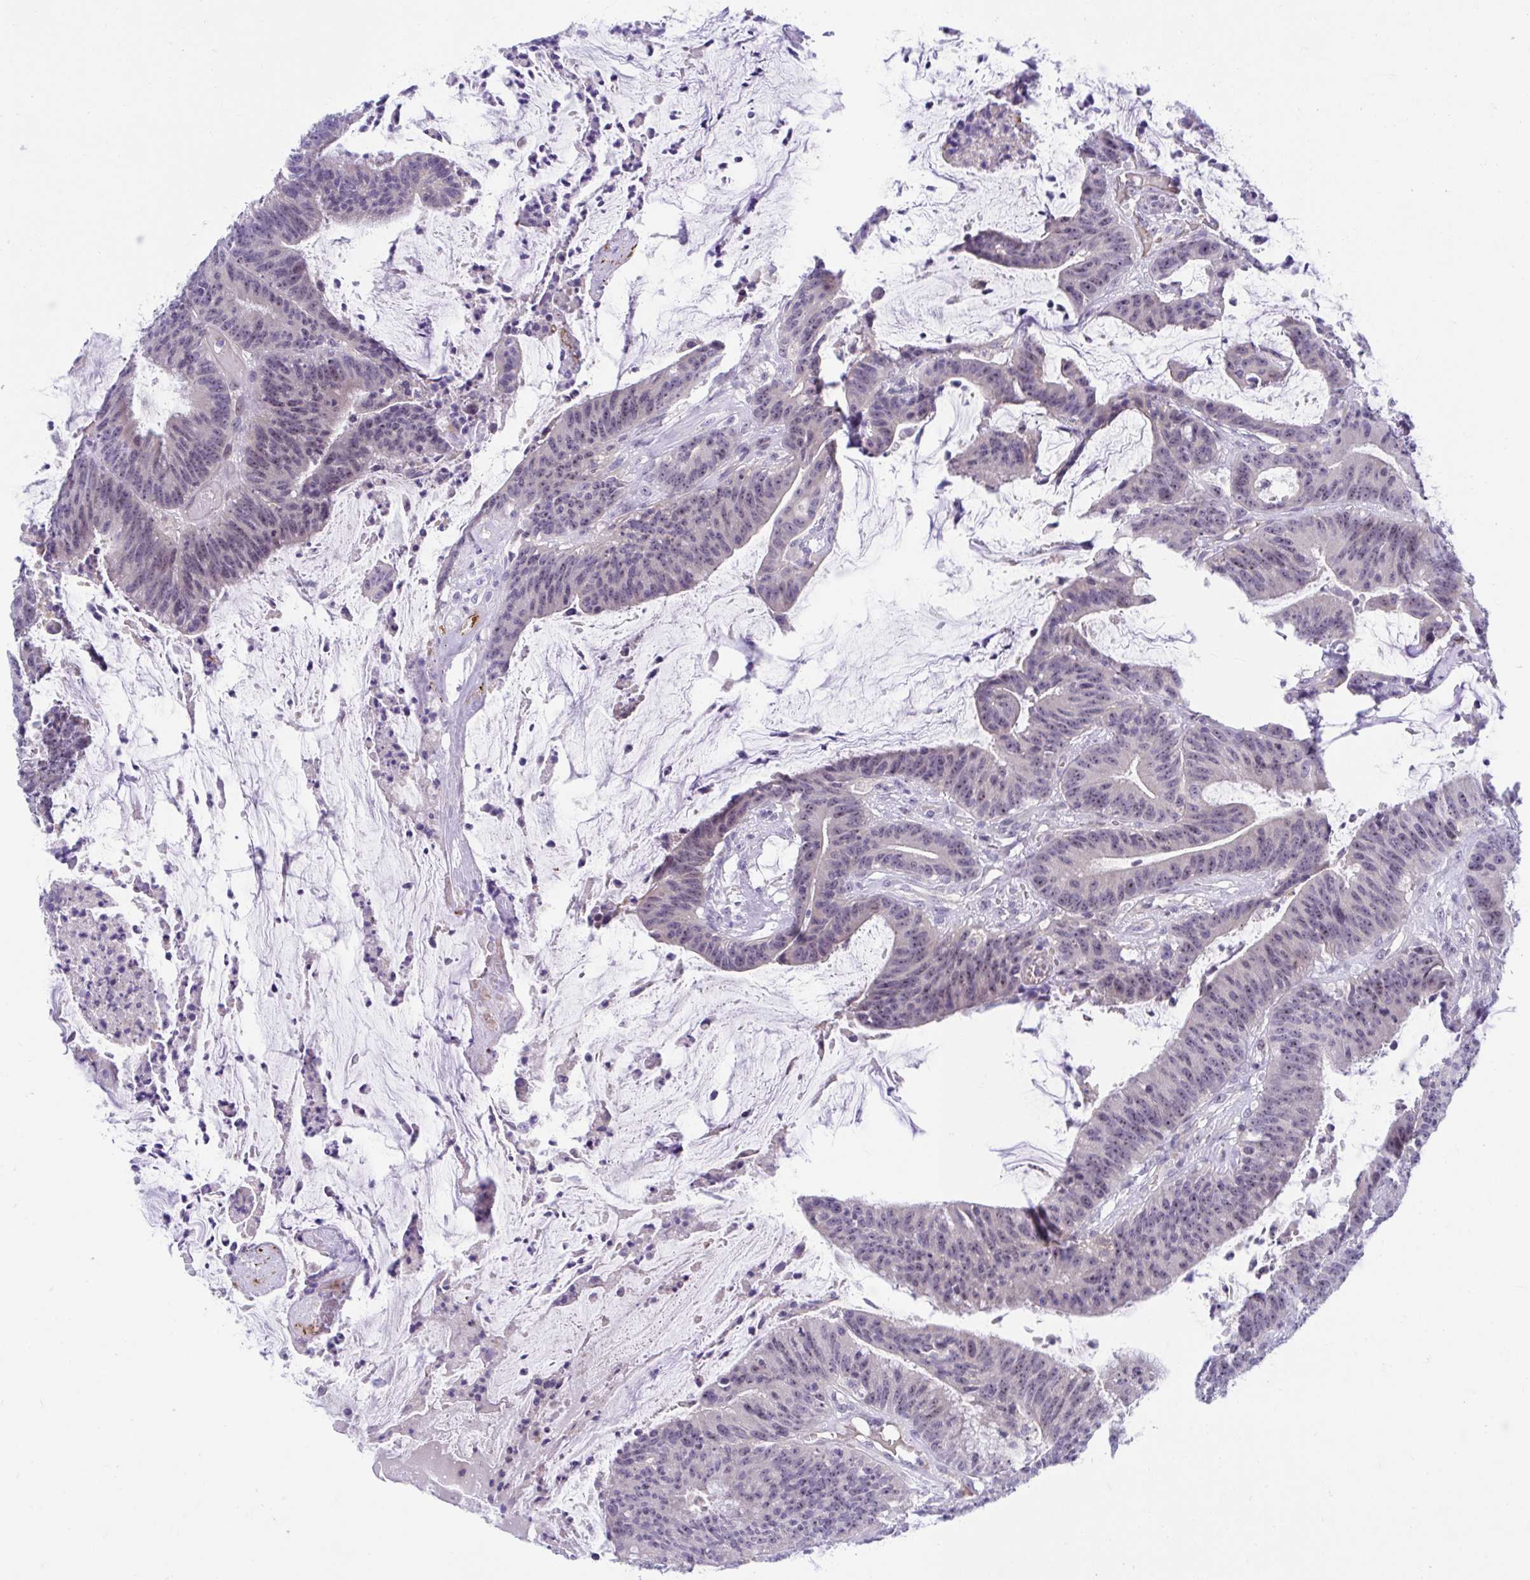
{"staining": {"intensity": "weak", "quantity": "25%-75%", "location": "nuclear"}, "tissue": "colorectal cancer", "cell_type": "Tumor cells", "image_type": "cancer", "snomed": [{"axis": "morphology", "description": "Adenocarcinoma, NOS"}, {"axis": "topography", "description": "Colon"}], "caption": "High-magnification brightfield microscopy of colorectal cancer (adenocarcinoma) stained with DAB (brown) and counterstained with hematoxylin (blue). tumor cells exhibit weak nuclear positivity is seen in about25%-75% of cells.", "gene": "CENPQ", "patient": {"sex": "female", "age": 78}}